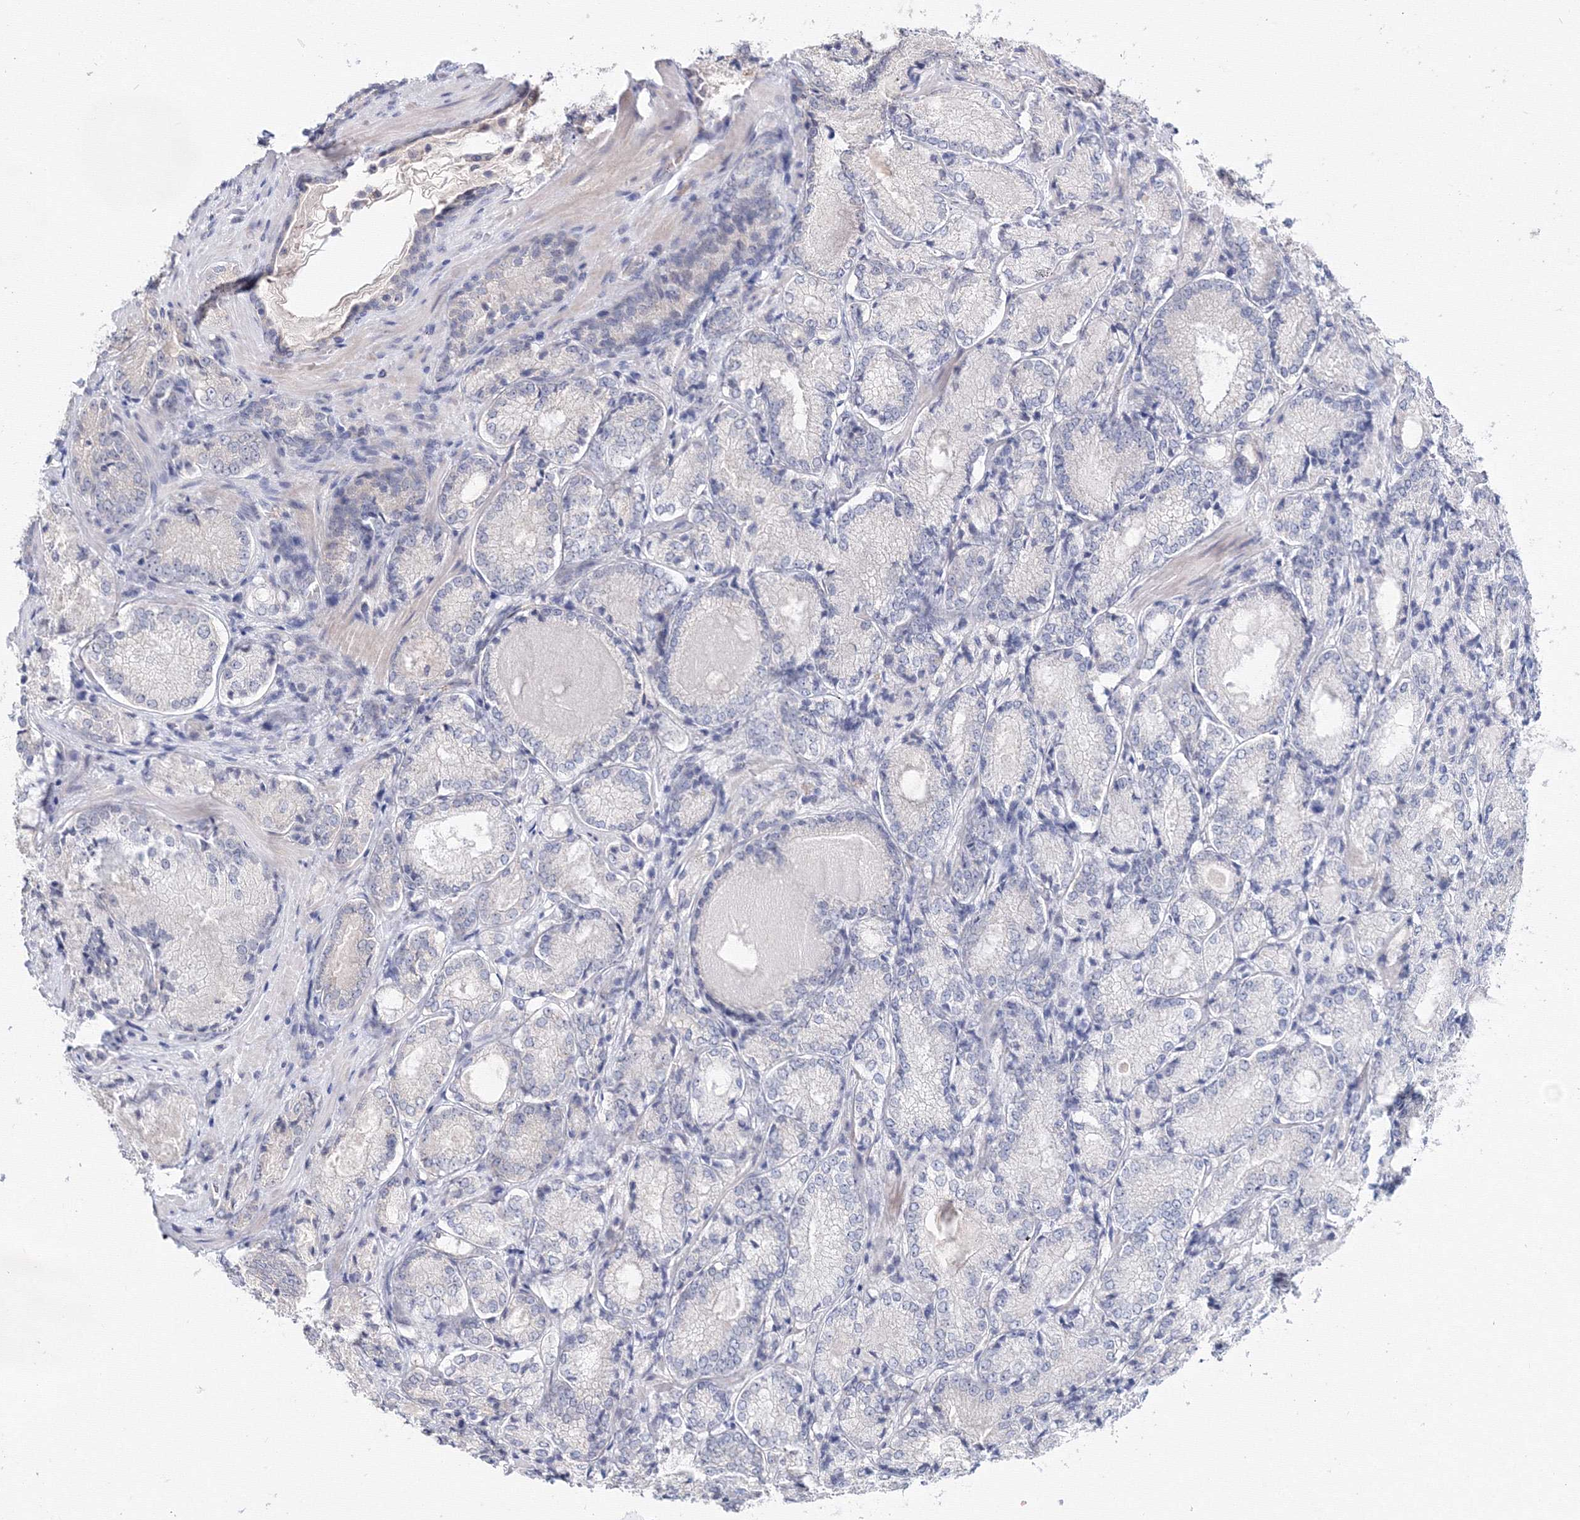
{"staining": {"intensity": "negative", "quantity": "none", "location": "none"}, "tissue": "prostate cancer", "cell_type": "Tumor cells", "image_type": "cancer", "snomed": [{"axis": "morphology", "description": "Adenocarcinoma, Low grade"}, {"axis": "topography", "description": "Prostate"}], "caption": "Tumor cells show no significant positivity in prostate cancer.", "gene": "SLC7A7", "patient": {"sex": "male", "age": 74}}